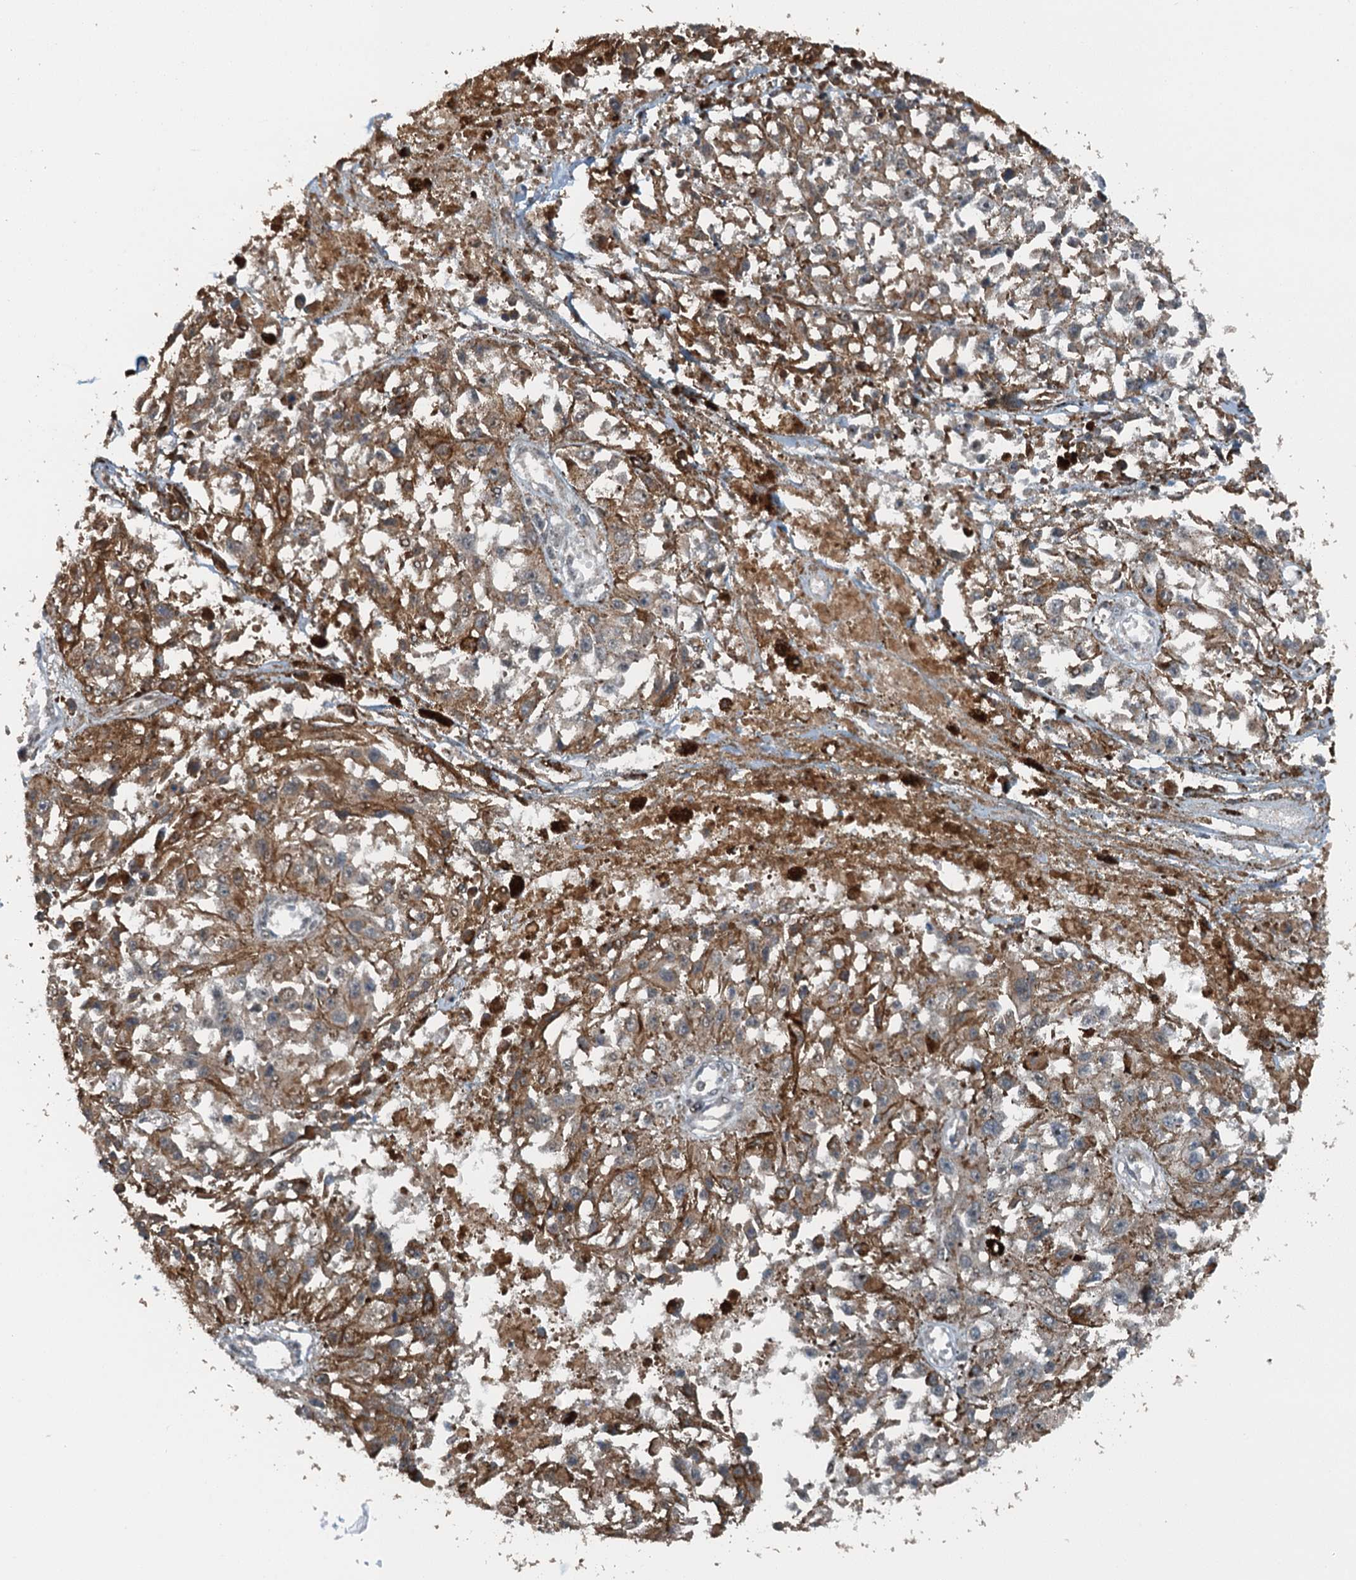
{"staining": {"intensity": "weak", "quantity": "25%-75%", "location": "cytoplasmic/membranous"}, "tissue": "melanoma", "cell_type": "Tumor cells", "image_type": "cancer", "snomed": [{"axis": "morphology", "description": "Malignant melanoma, Metastatic site"}, {"axis": "topography", "description": "Lymph node"}], "caption": "Melanoma stained with a protein marker displays weak staining in tumor cells.", "gene": "BMERB1", "patient": {"sex": "male", "age": 59}}